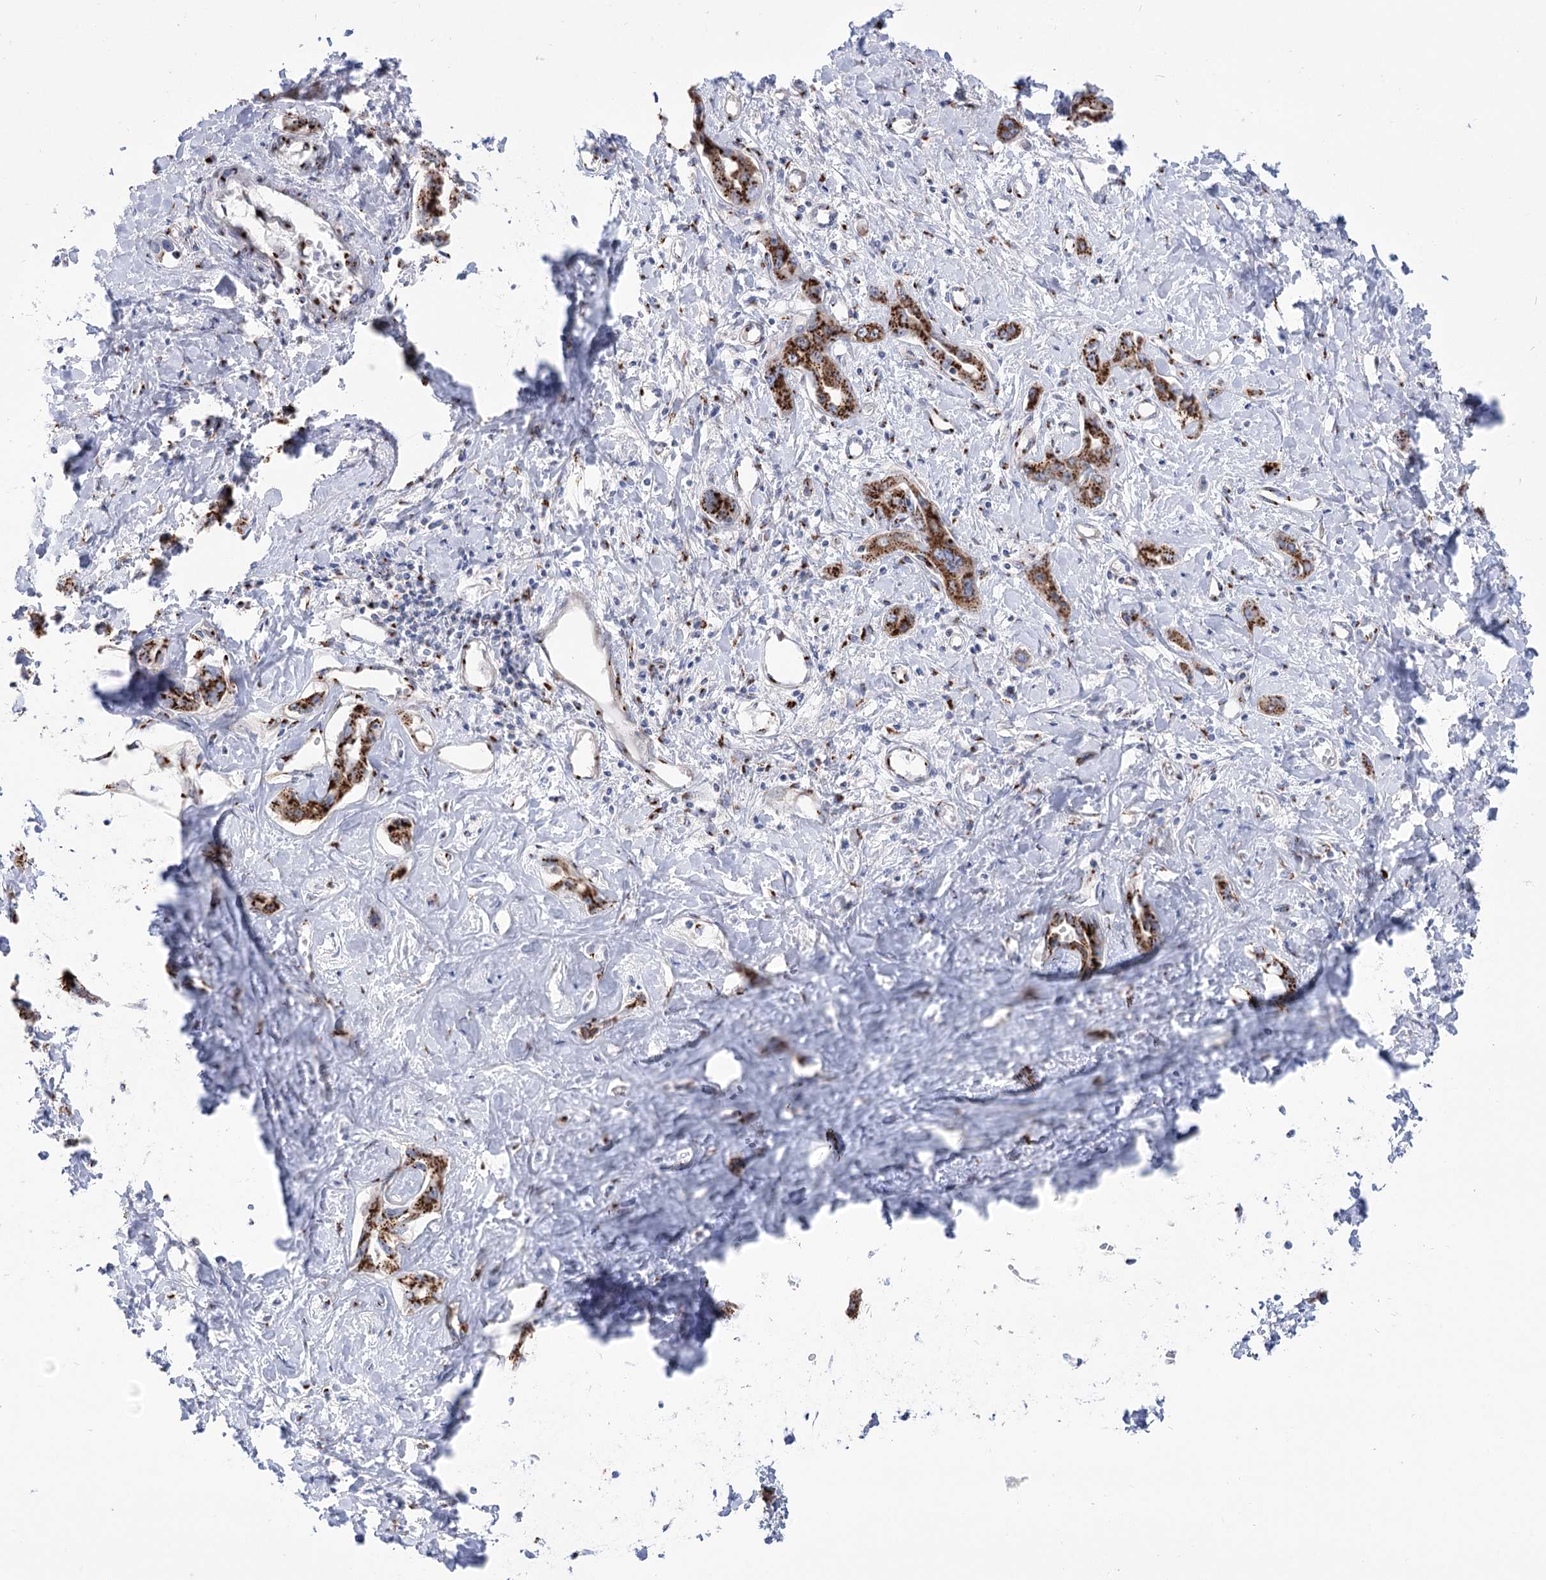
{"staining": {"intensity": "strong", "quantity": ">75%", "location": "cytoplasmic/membranous"}, "tissue": "liver cancer", "cell_type": "Tumor cells", "image_type": "cancer", "snomed": [{"axis": "morphology", "description": "Cholangiocarcinoma"}, {"axis": "topography", "description": "Liver"}], "caption": "Human cholangiocarcinoma (liver) stained with a protein marker exhibits strong staining in tumor cells.", "gene": "TMEM165", "patient": {"sex": "male", "age": 59}}